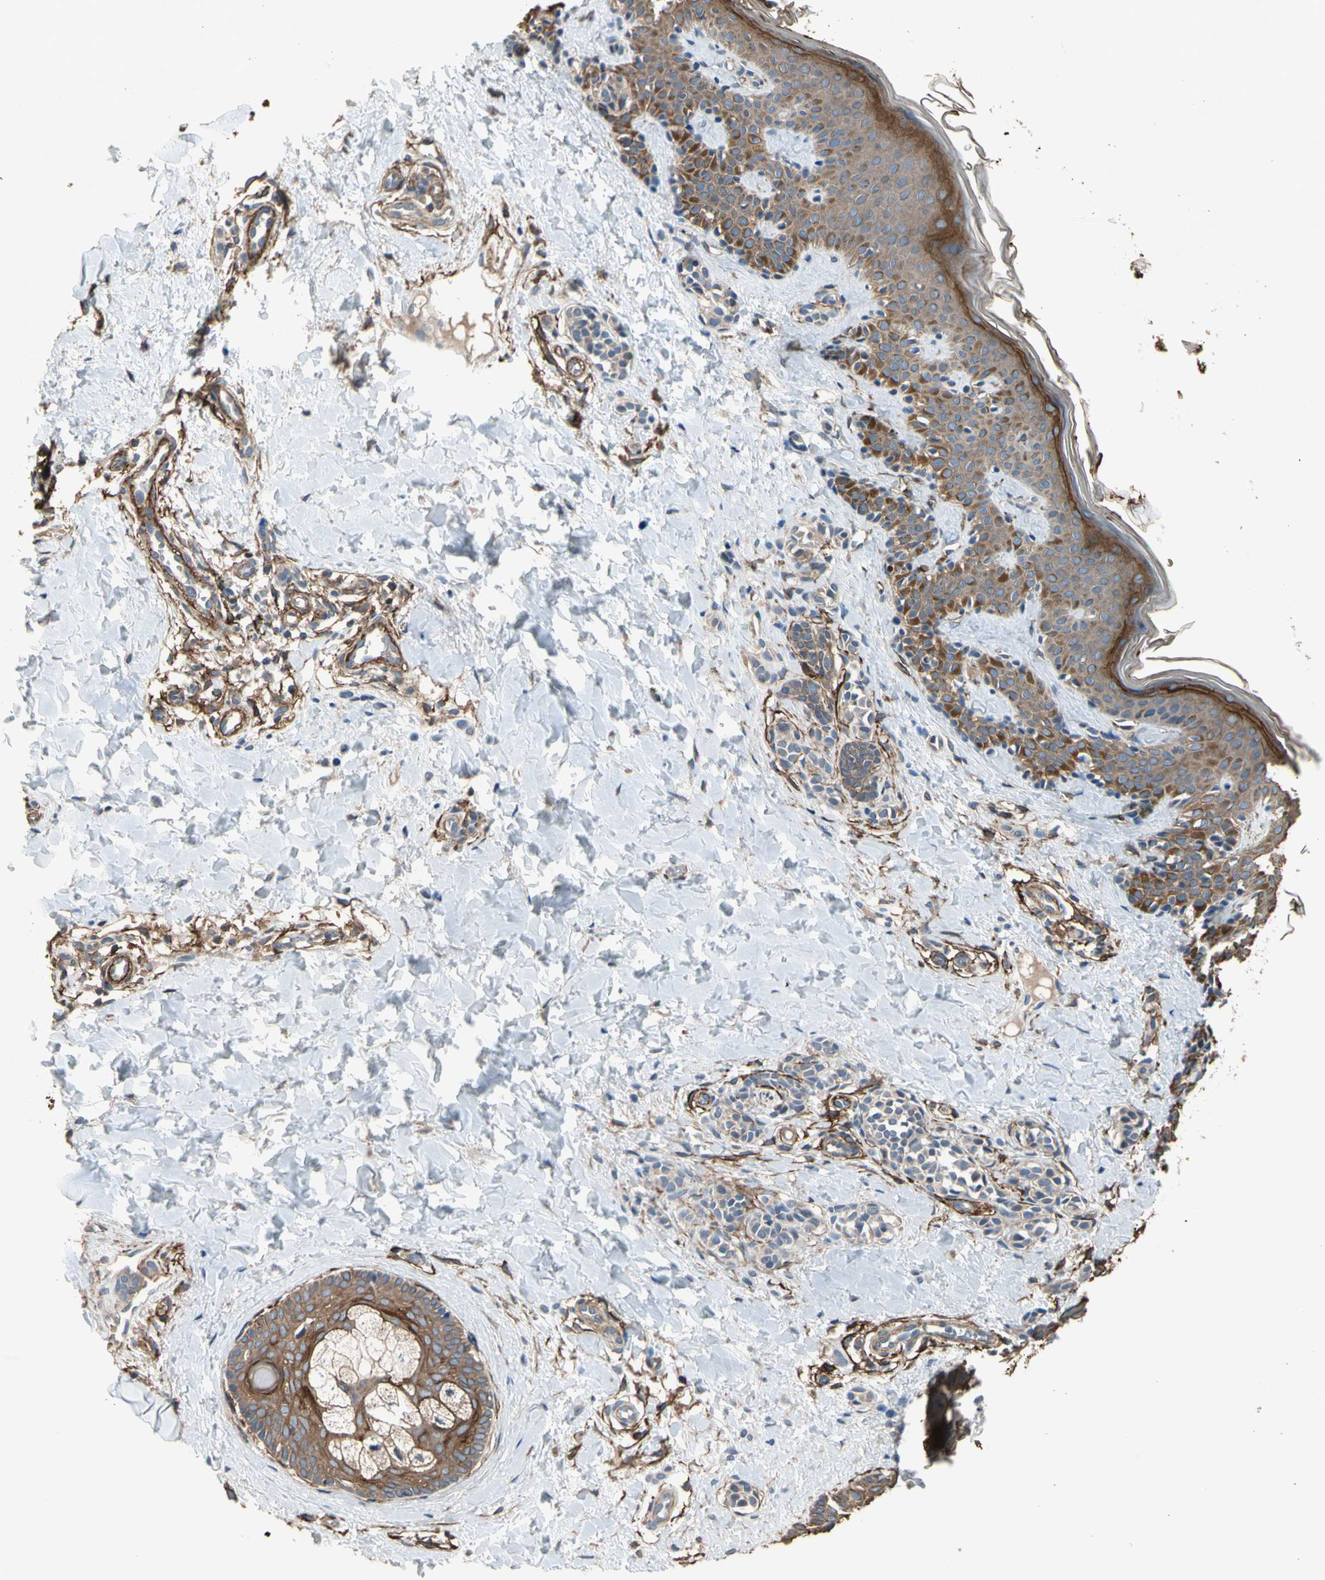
{"staining": {"intensity": "weak", "quantity": ">75%", "location": "cytoplasmic/membranous"}, "tissue": "skin", "cell_type": "Fibroblasts", "image_type": "normal", "snomed": [{"axis": "morphology", "description": "Normal tissue, NOS"}, {"axis": "topography", "description": "Skin"}], "caption": "This image displays IHC staining of unremarkable skin, with low weak cytoplasmic/membranous positivity in about >75% of fibroblasts.", "gene": "SUSD2", "patient": {"sex": "male", "age": 16}}